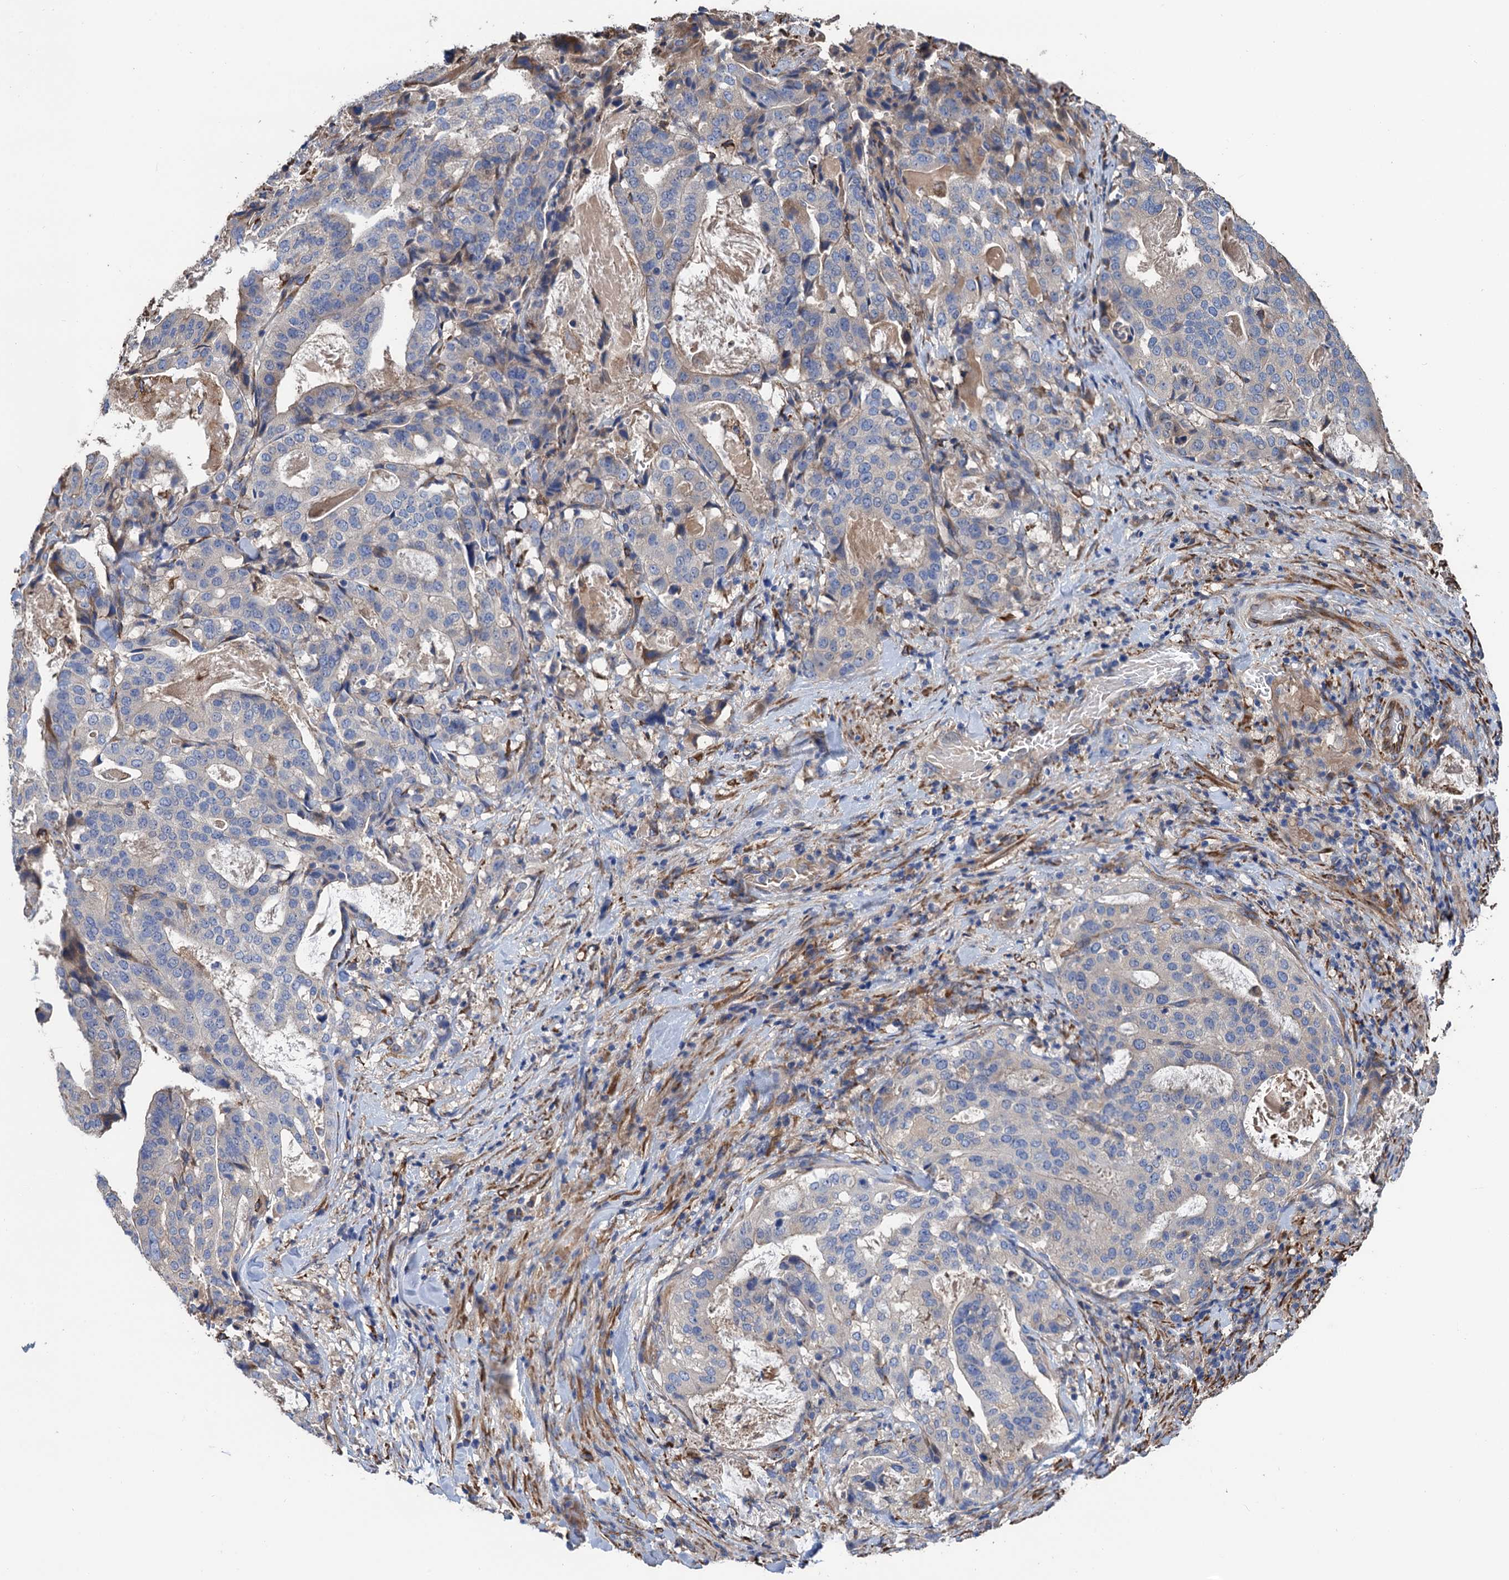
{"staining": {"intensity": "negative", "quantity": "none", "location": "none"}, "tissue": "stomach cancer", "cell_type": "Tumor cells", "image_type": "cancer", "snomed": [{"axis": "morphology", "description": "Adenocarcinoma, NOS"}, {"axis": "topography", "description": "Stomach"}], "caption": "The micrograph displays no staining of tumor cells in adenocarcinoma (stomach).", "gene": "CNNM1", "patient": {"sex": "male", "age": 48}}